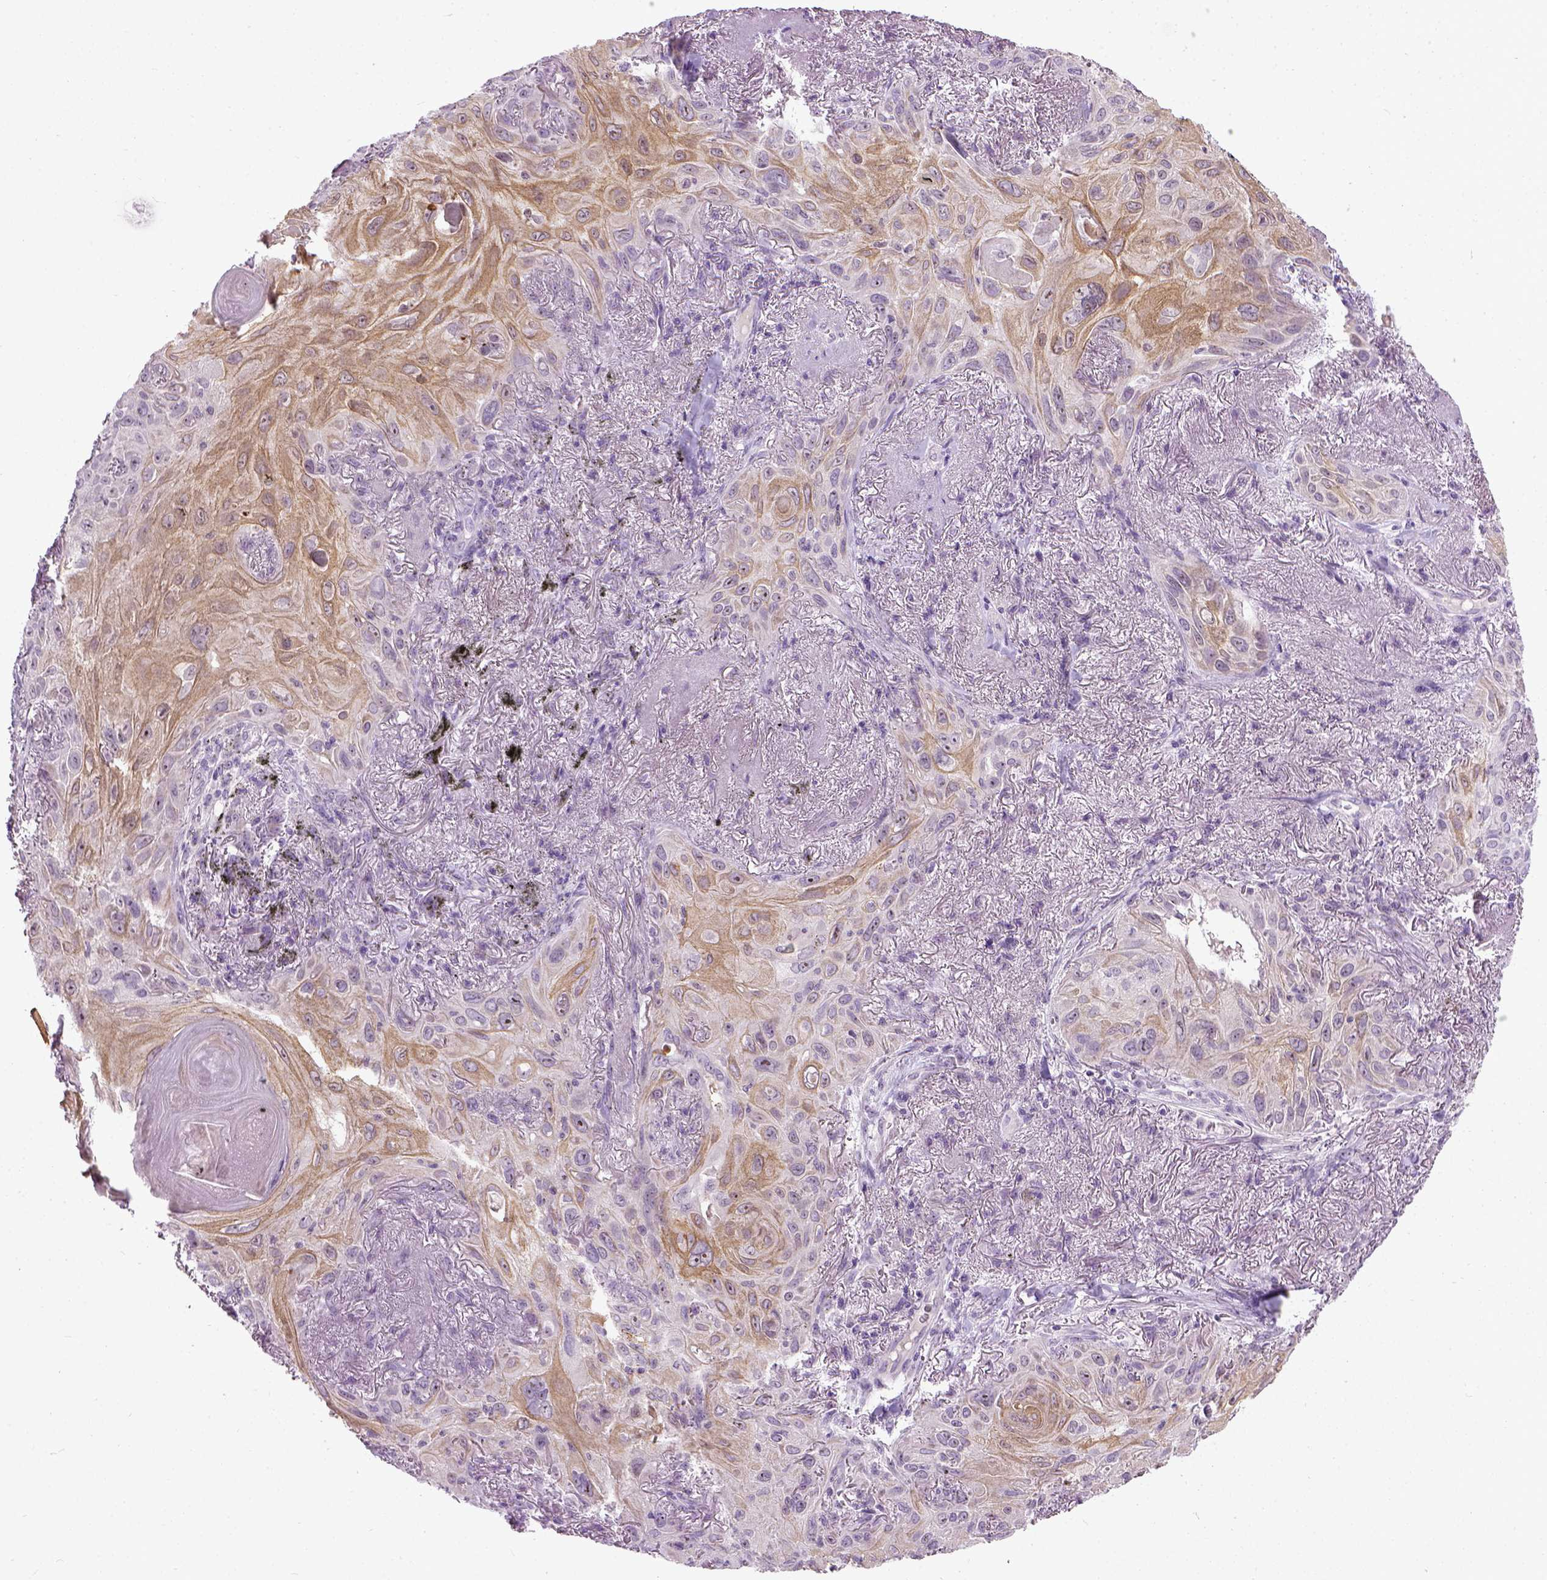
{"staining": {"intensity": "moderate", "quantity": "25%-75%", "location": "cytoplasmic/membranous"}, "tissue": "lung cancer", "cell_type": "Tumor cells", "image_type": "cancer", "snomed": [{"axis": "morphology", "description": "Squamous cell carcinoma, NOS"}, {"axis": "topography", "description": "Lung"}], "caption": "This is an image of IHC staining of squamous cell carcinoma (lung), which shows moderate positivity in the cytoplasmic/membranous of tumor cells.", "gene": "MAPT", "patient": {"sex": "male", "age": 79}}